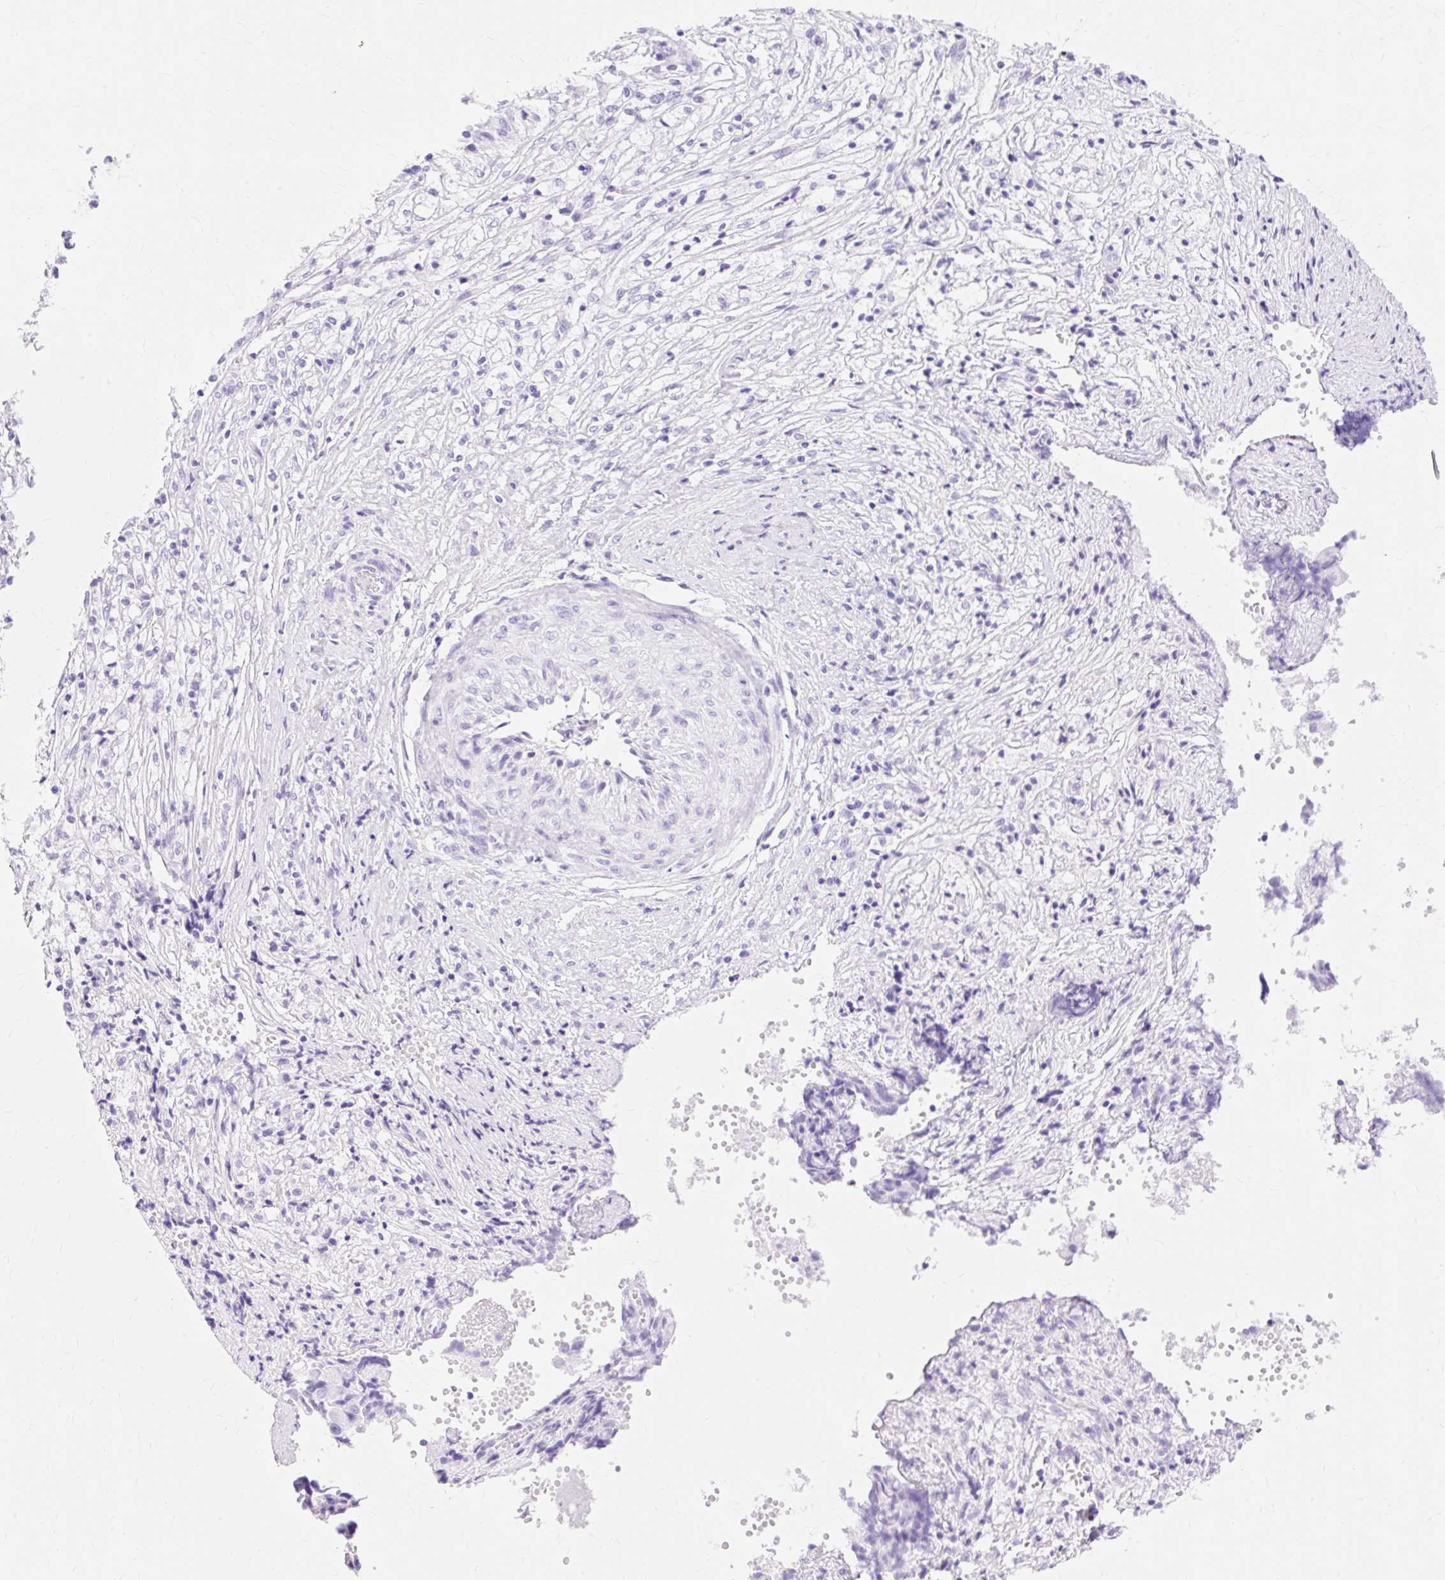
{"staining": {"intensity": "negative", "quantity": "none", "location": "none"}, "tissue": "ovarian cancer", "cell_type": "Tumor cells", "image_type": "cancer", "snomed": [{"axis": "morphology", "description": "Carcinoma, endometroid"}, {"axis": "topography", "description": "Ovary"}], "caption": "Micrograph shows no significant protein staining in tumor cells of ovarian cancer (endometroid carcinoma).", "gene": "MBP", "patient": {"sex": "female", "age": 42}}